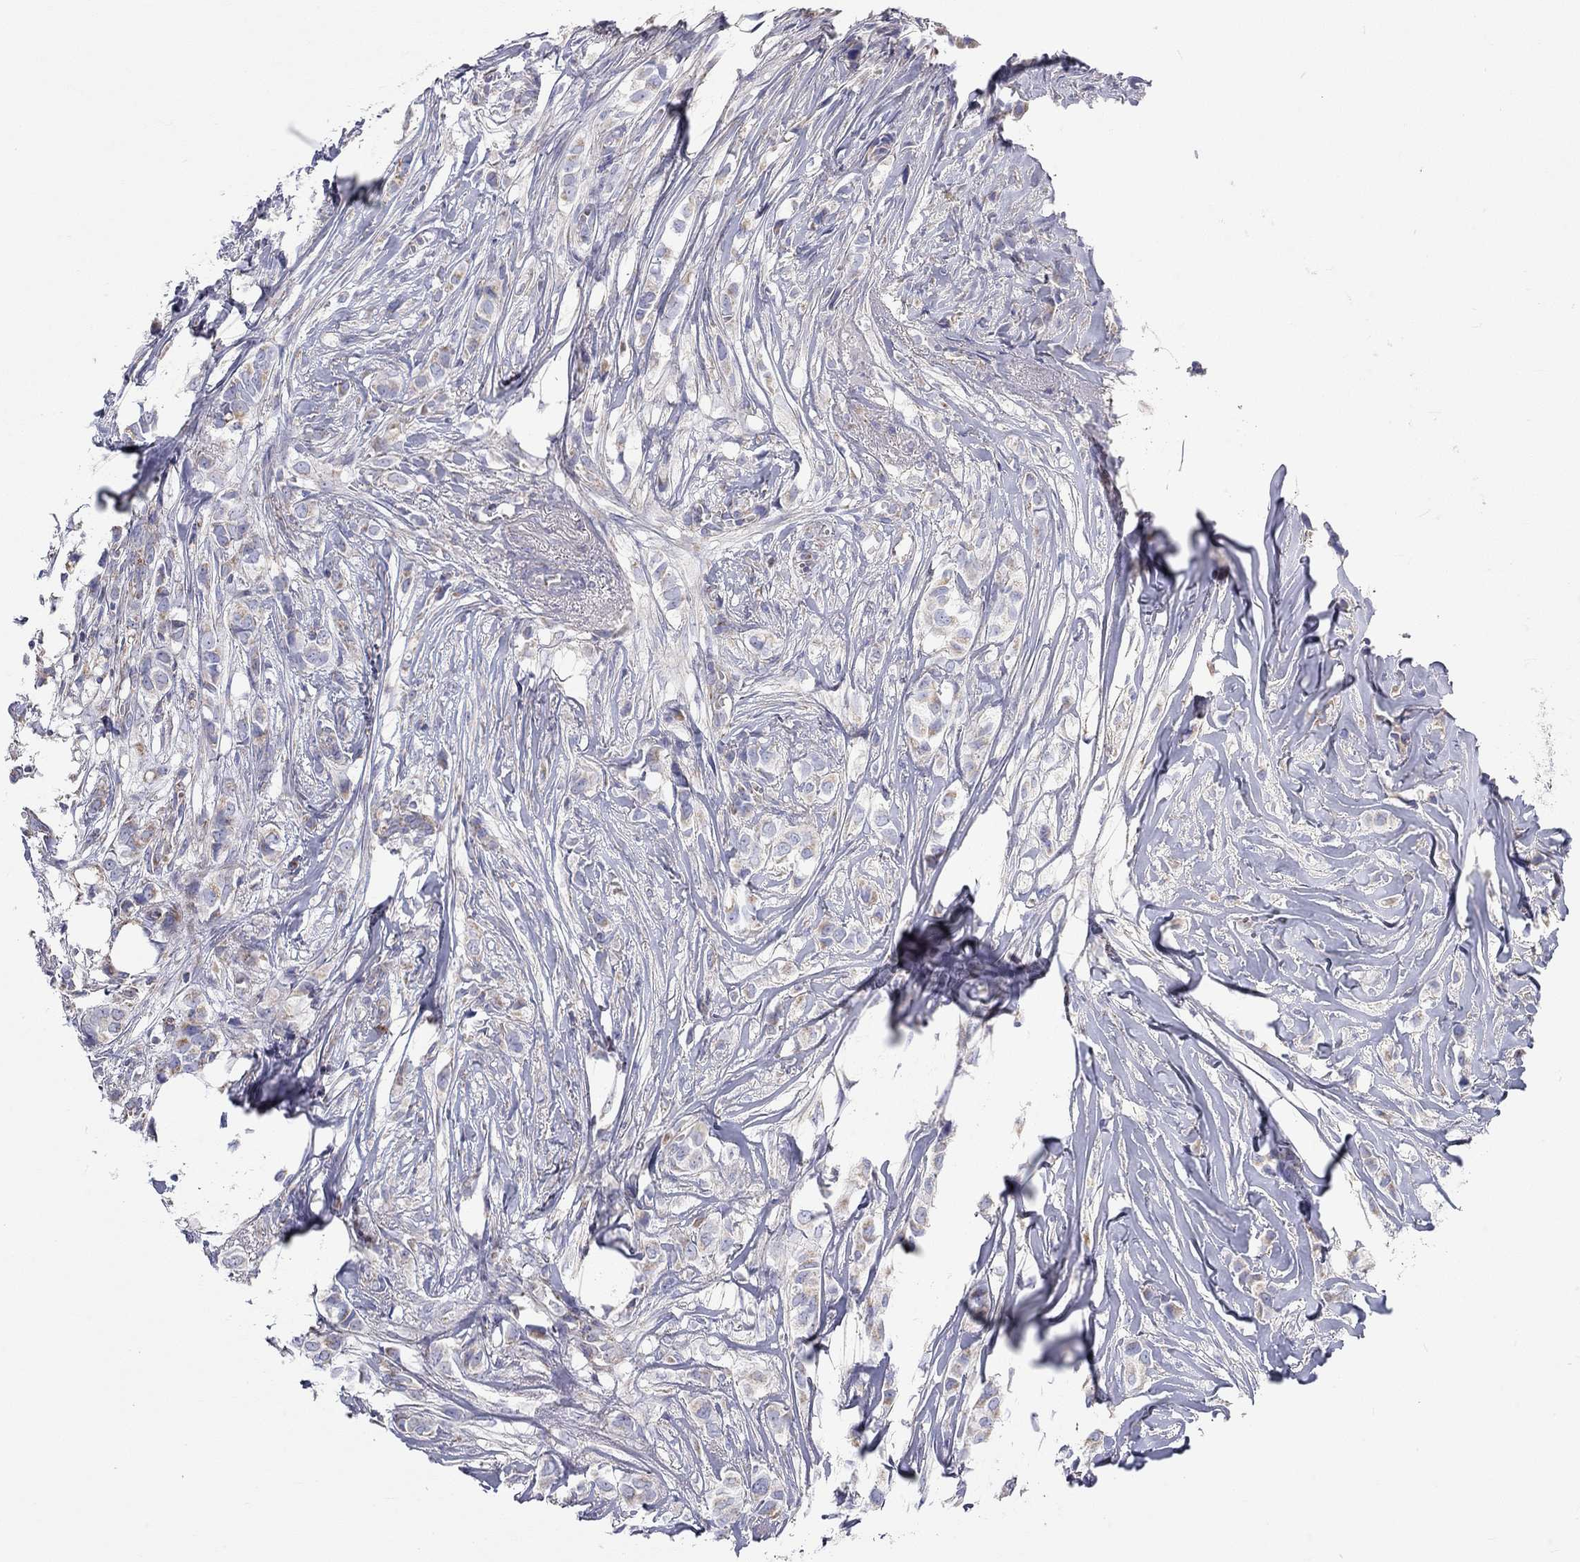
{"staining": {"intensity": "weak", "quantity": "25%-75%", "location": "cytoplasmic/membranous"}, "tissue": "breast cancer", "cell_type": "Tumor cells", "image_type": "cancer", "snomed": [{"axis": "morphology", "description": "Duct carcinoma"}, {"axis": "topography", "description": "Breast"}], "caption": "Breast invasive ductal carcinoma stained for a protein (brown) displays weak cytoplasmic/membranous positive staining in approximately 25%-75% of tumor cells.", "gene": "RCAN1", "patient": {"sex": "female", "age": 85}}